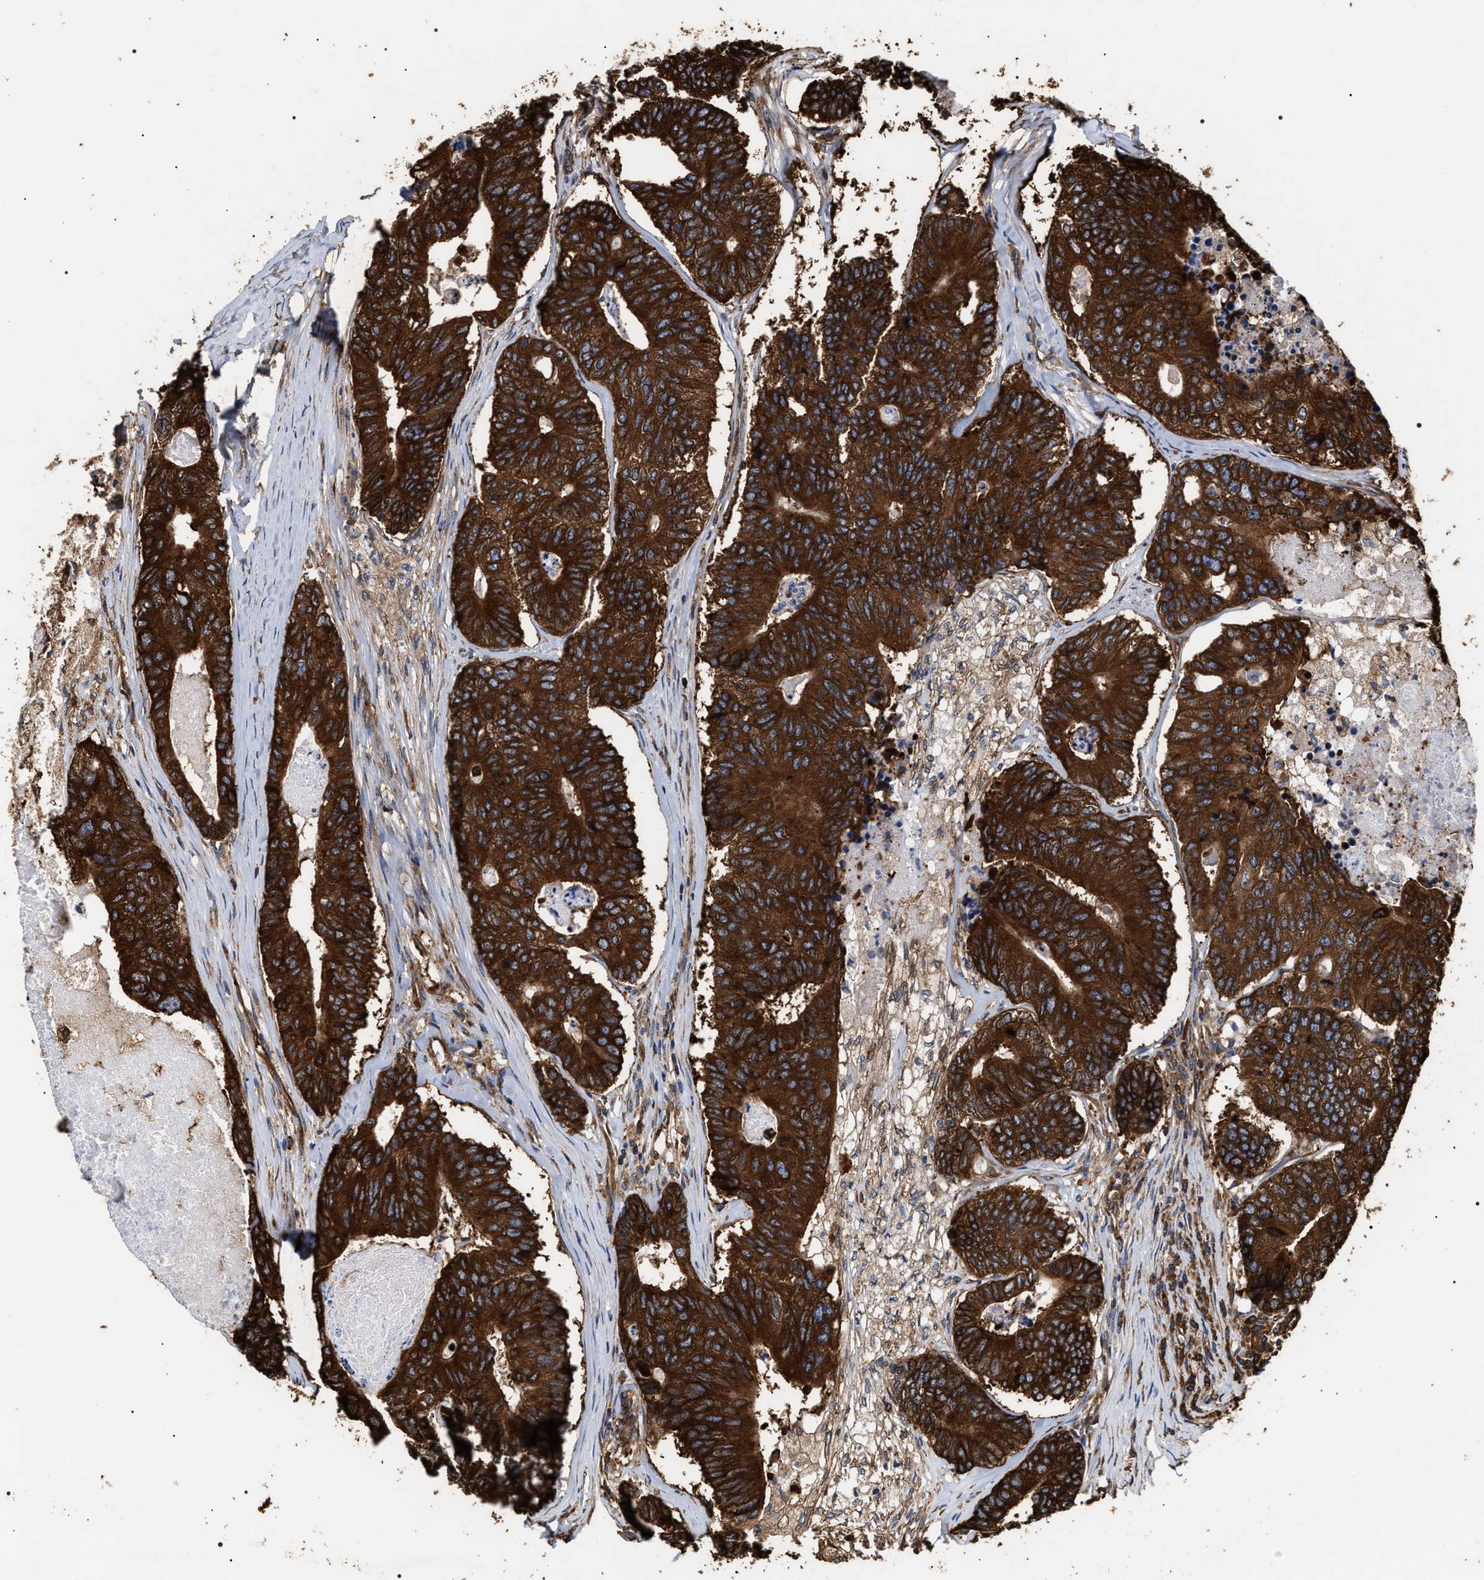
{"staining": {"intensity": "strong", "quantity": ">75%", "location": "cytoplasmic/membranous"}, "tissue": "colorectal cancer", "cell_type": "Tumor cells", "image_type": "cancer", "snomed": [{"axis": "morphology", "description": "Adenocarcinoma, NOS"}, {"axis": "topography", "description": "Colon"}], "caption": "Immunohistochemistry (IHC) of colorectal cancer (adenocarcinoma) demonstrates high levels of strong cytoplasmic/membranous staining in about >75% of tumor cells.", "gene": "SERBP1", "patient": {"sex": "female", "age": 67}}